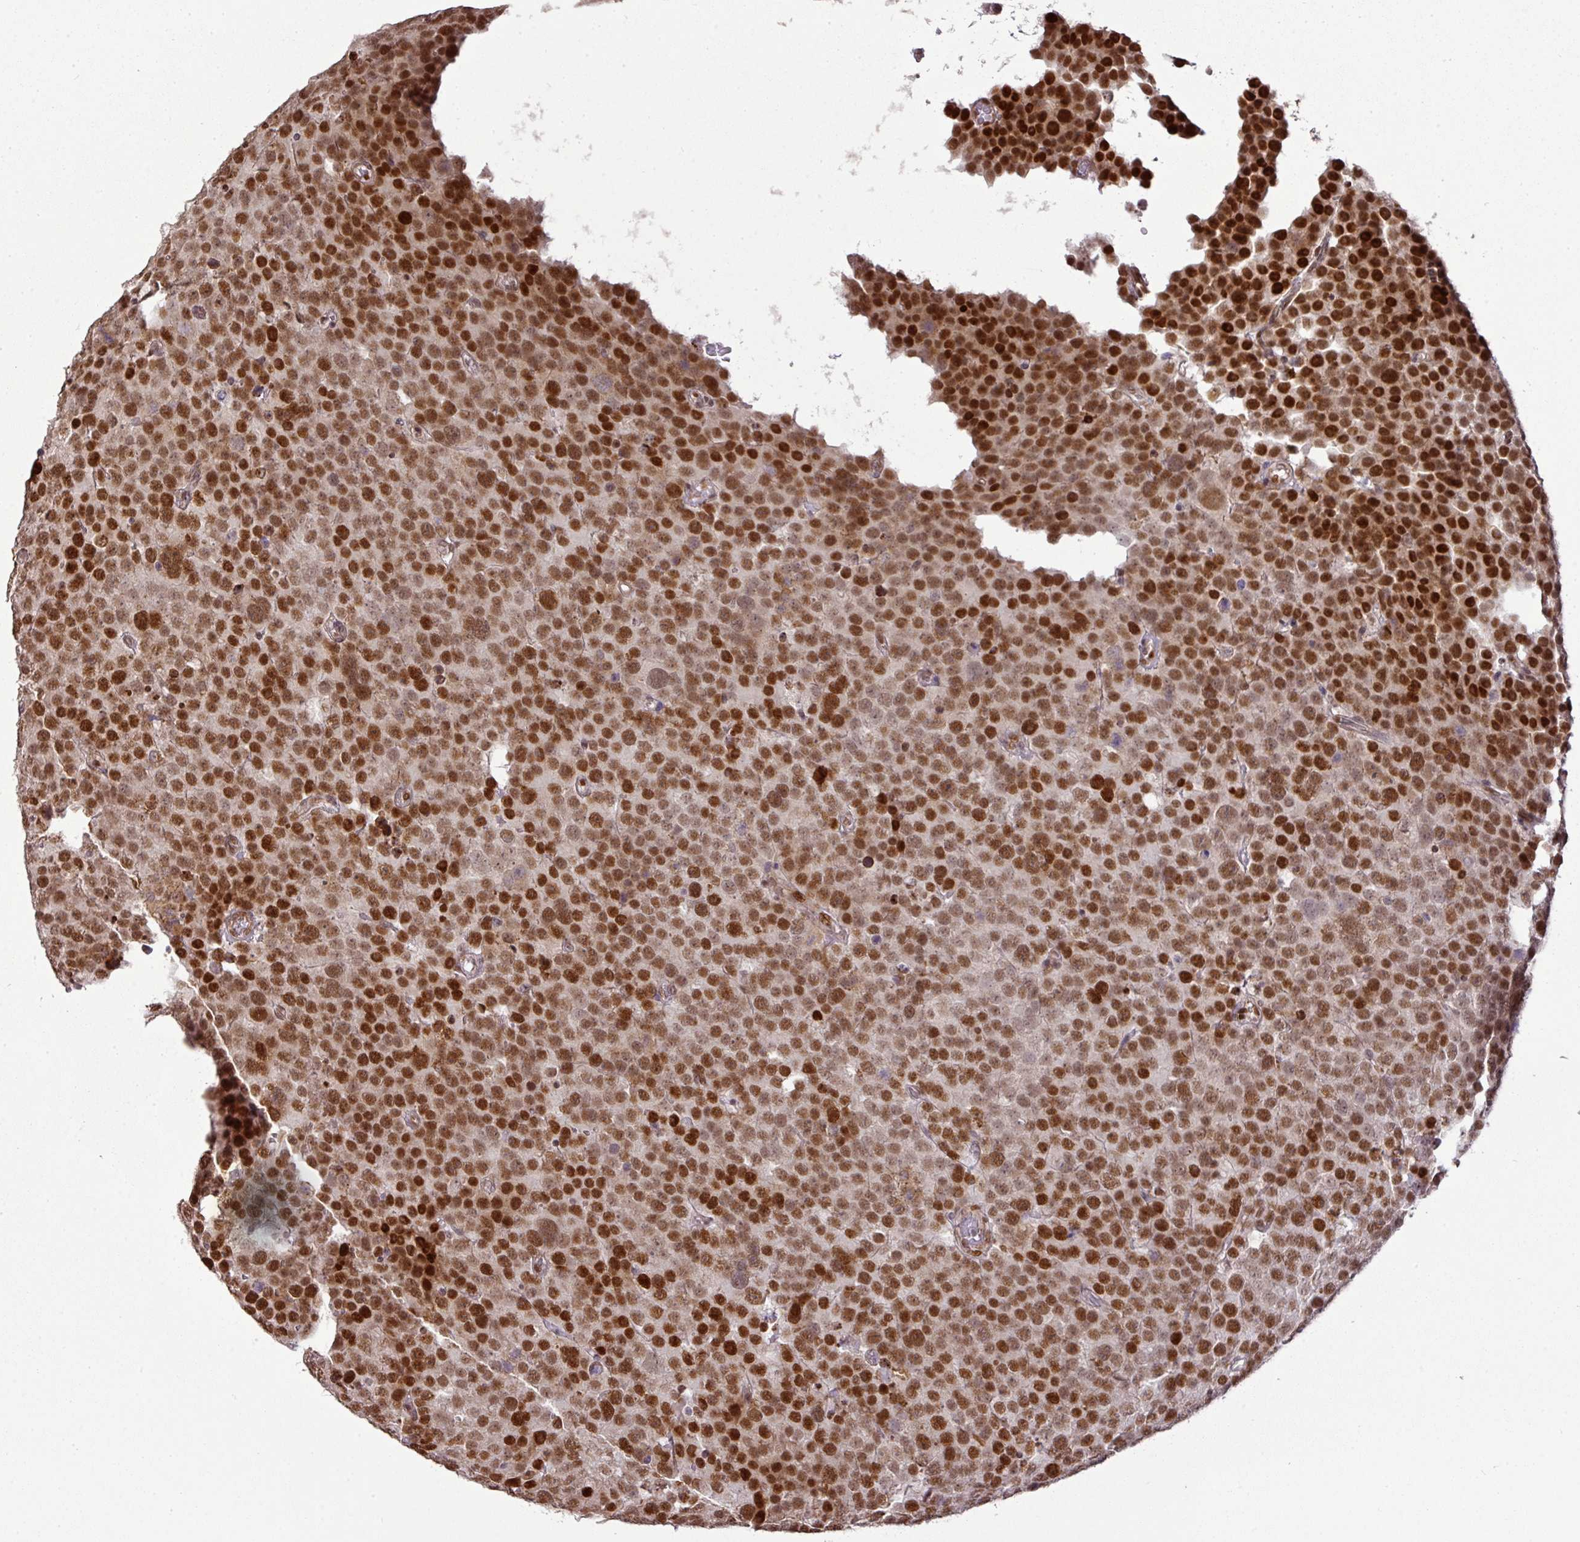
{"staining": {"intensity": "strong", "quantity": ">75%", "location": "nuclear"}, "tissue": "testis cancer", "cell_type": "Tumor cells", "image_type": "cancer", "snomed": [{"axis": "morphology", "description": "Seminoma, NOS"}, {"axis": "topography", "description": "Testis"}], "caption": "The photomicrograph exhibits immunohistochemical staining of testis cancer. There is strong nuclear expression is present in approximately >75% of tumor cells.", "gene": "MYSM1", "patient": {"sex": "male", "age": 71}}